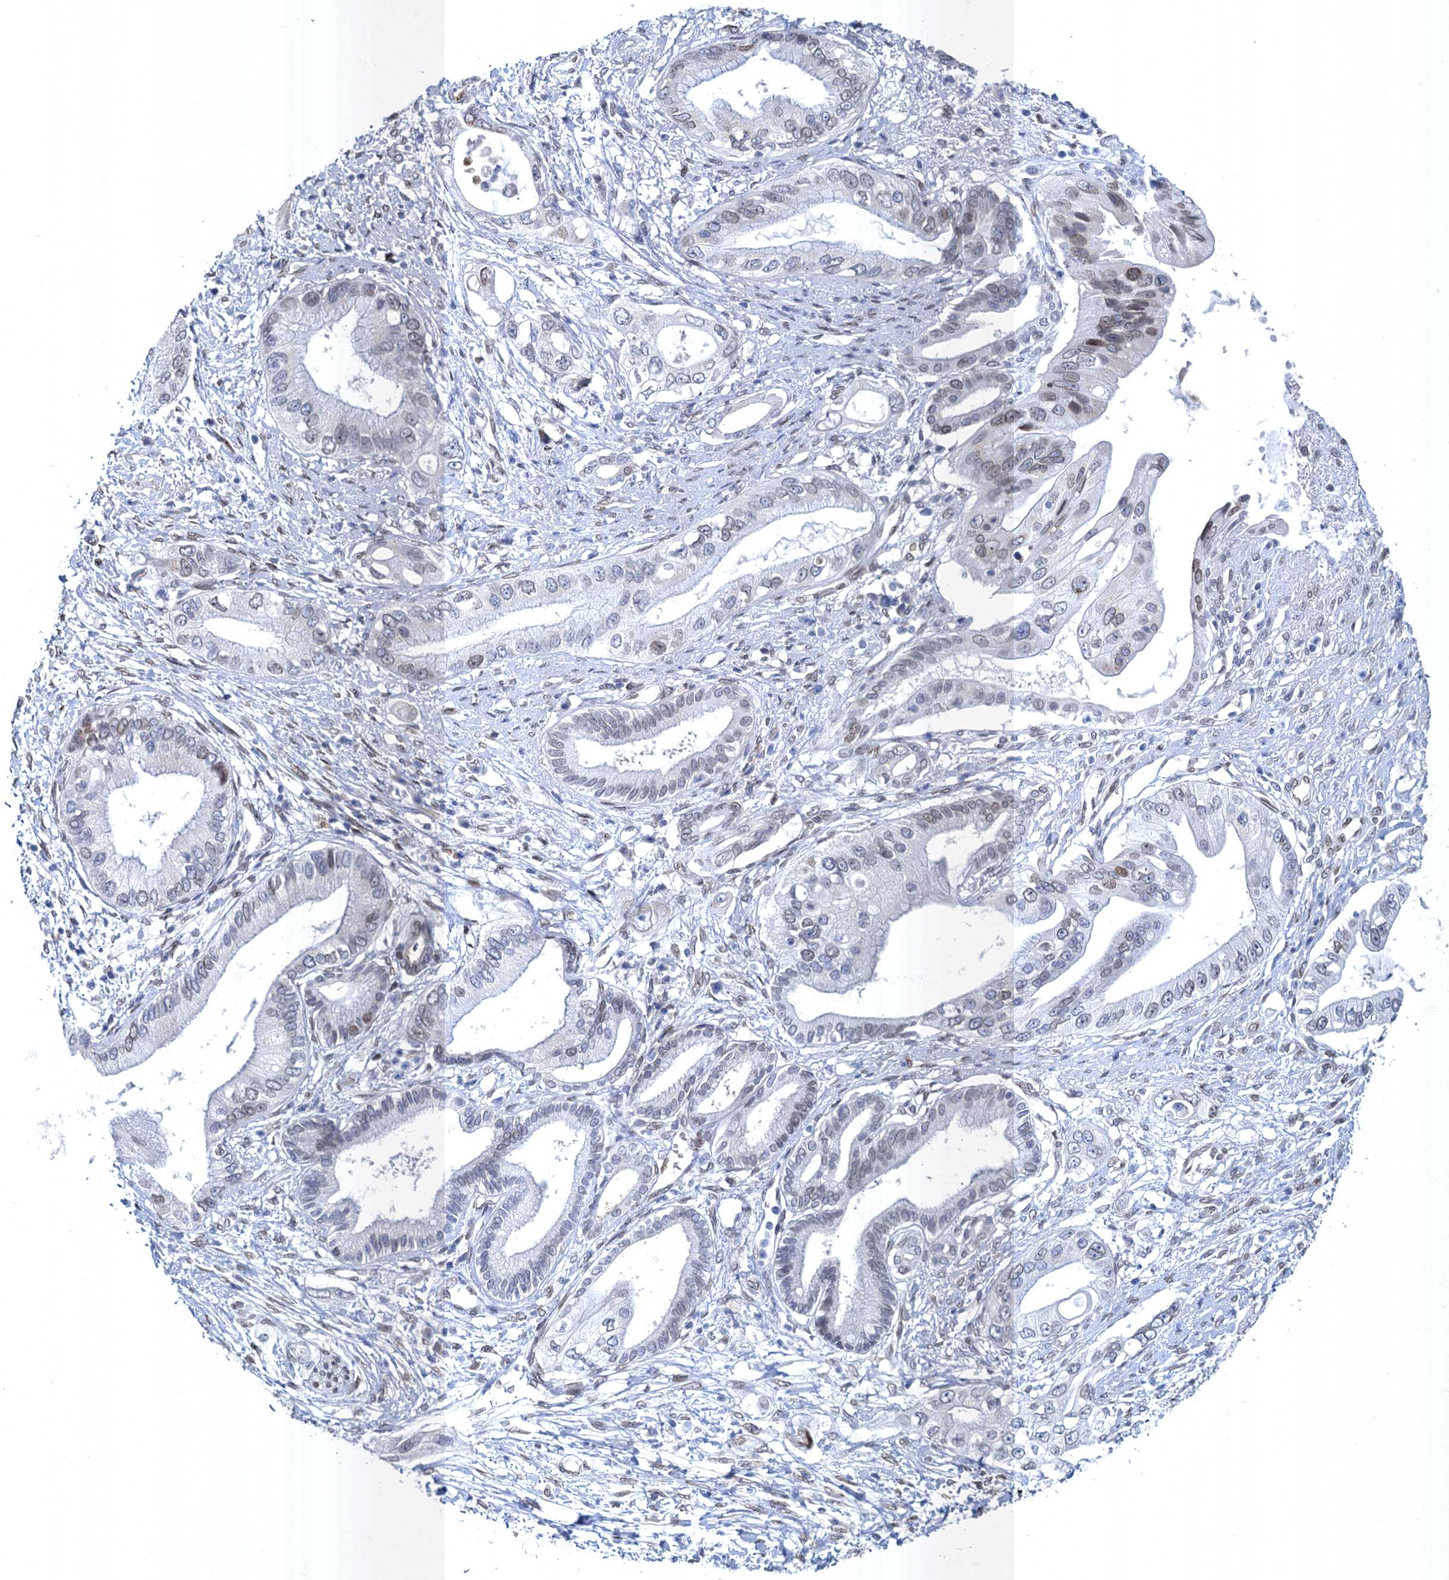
{"staining": {"intensity": "weak", "quantity": "25%-75%", "location": "cytoplasmic/membranous,nuclear"}, "tissue": "pancreatic cancer", "cell_type": "Tumor cells", "image_type": "cancer", "snomed": [{"axis": "morphology", "description": "Inflammation, NOS"}, {"axis": "morphology", "description": "Adenocarcinoma, NOS"}, {"axis": "topography", "description": "Pancreas"}], "caption": "Tumor cells exhibit low levels of weak cytoplasmic/membranous and nuclear staining in approximately 25%-75% of cells in human pancreatic cancer (adenocarcinoma).", "gene": "PRSS35", "patient": {"sex": "female", "age": 56}}